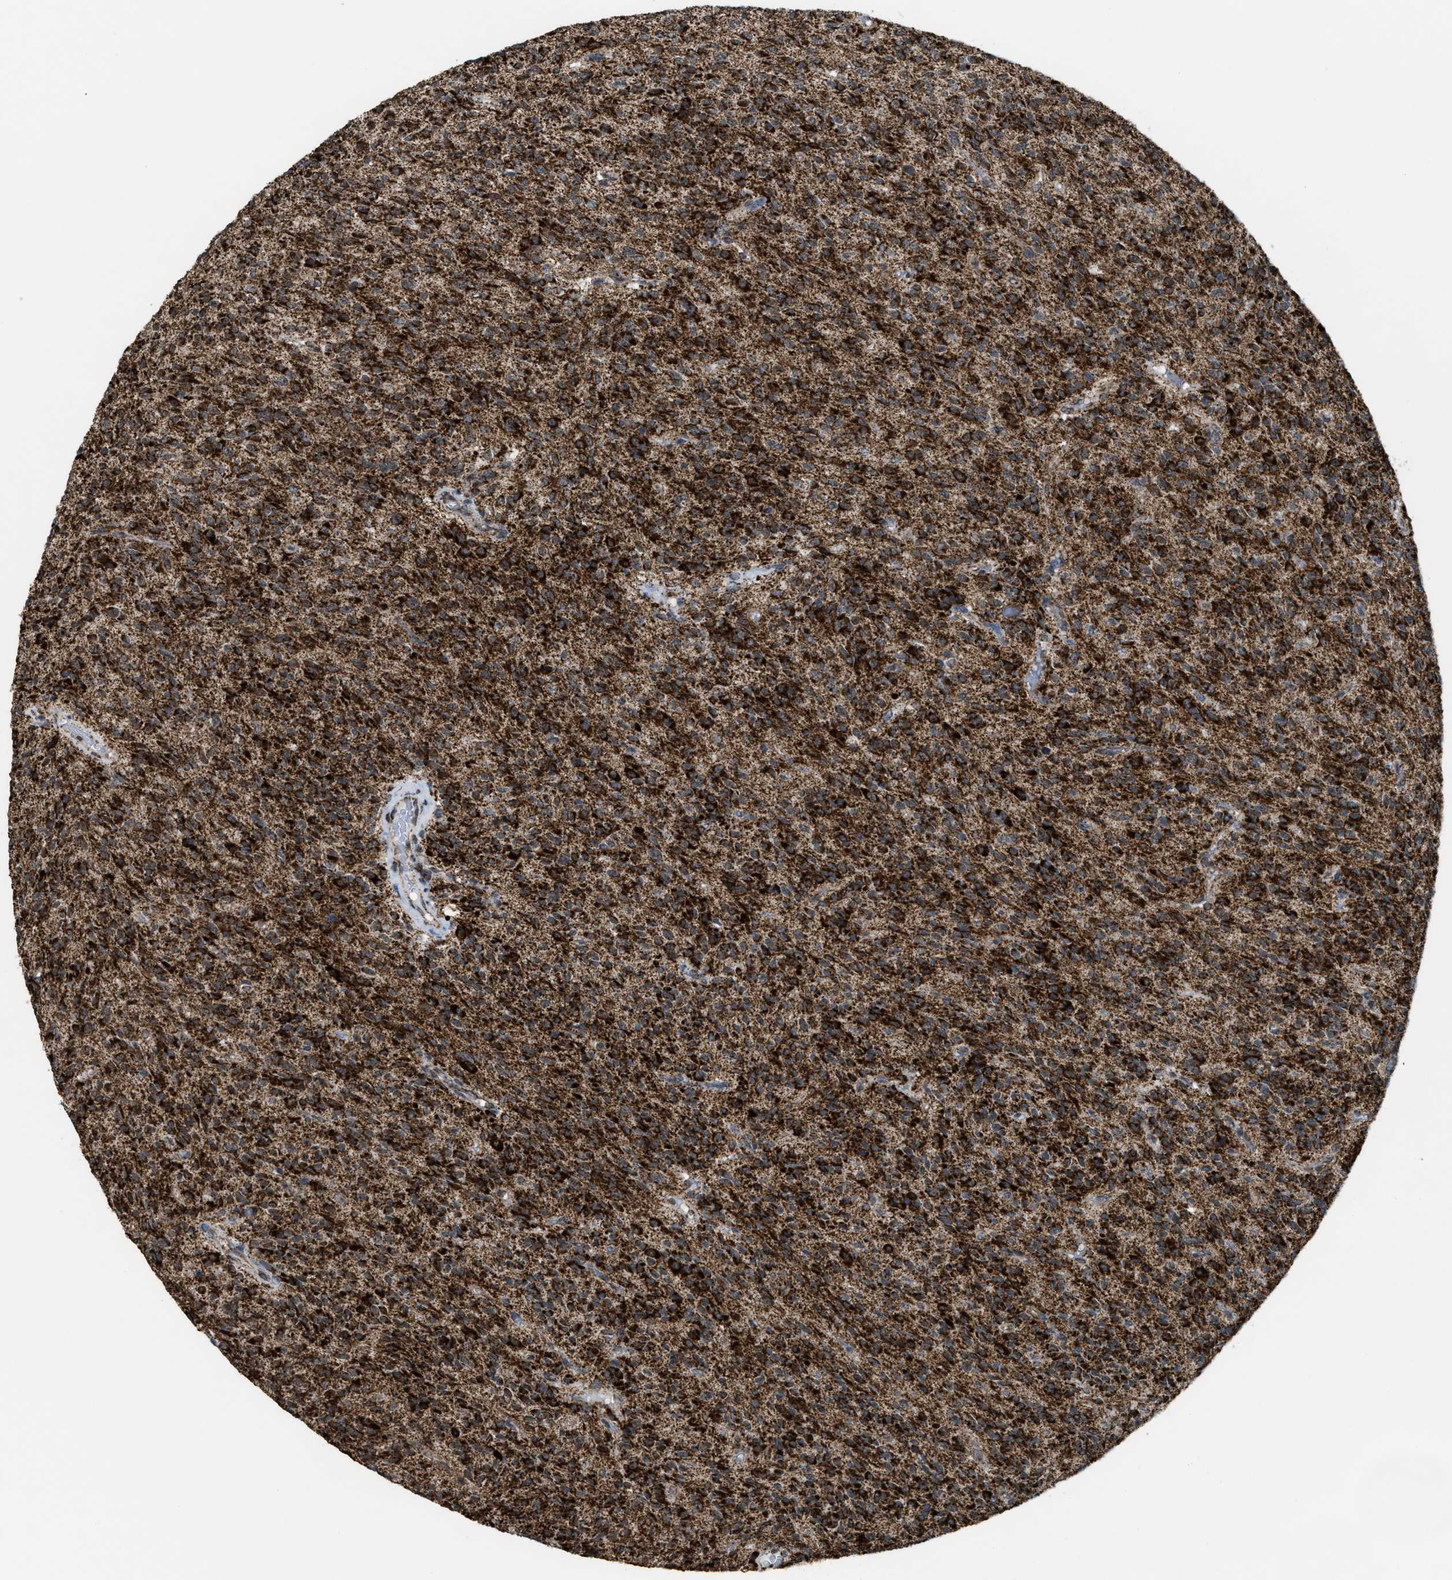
{"staining": {"intensity": "strong", "quantity": ">75%", "location": "cytoplasmic/membranous"}, "tissue": "glioma", "cell_type": "Tumor cells", "image_type": "cancer", "snomed": [{"axis": "morphology", "description": "Glioma, malignant, High grade"}, {"axis": "topography", "description": "Brain"}], "caption": "About >75% of tumor cells in malignant high-grade glioma show strong cytoplasmic/membranous protein positivity as visualized by brown immunohistochemical staining.", "gene": "HIBADH", "patient": {"sex": "male", "age": 34}}